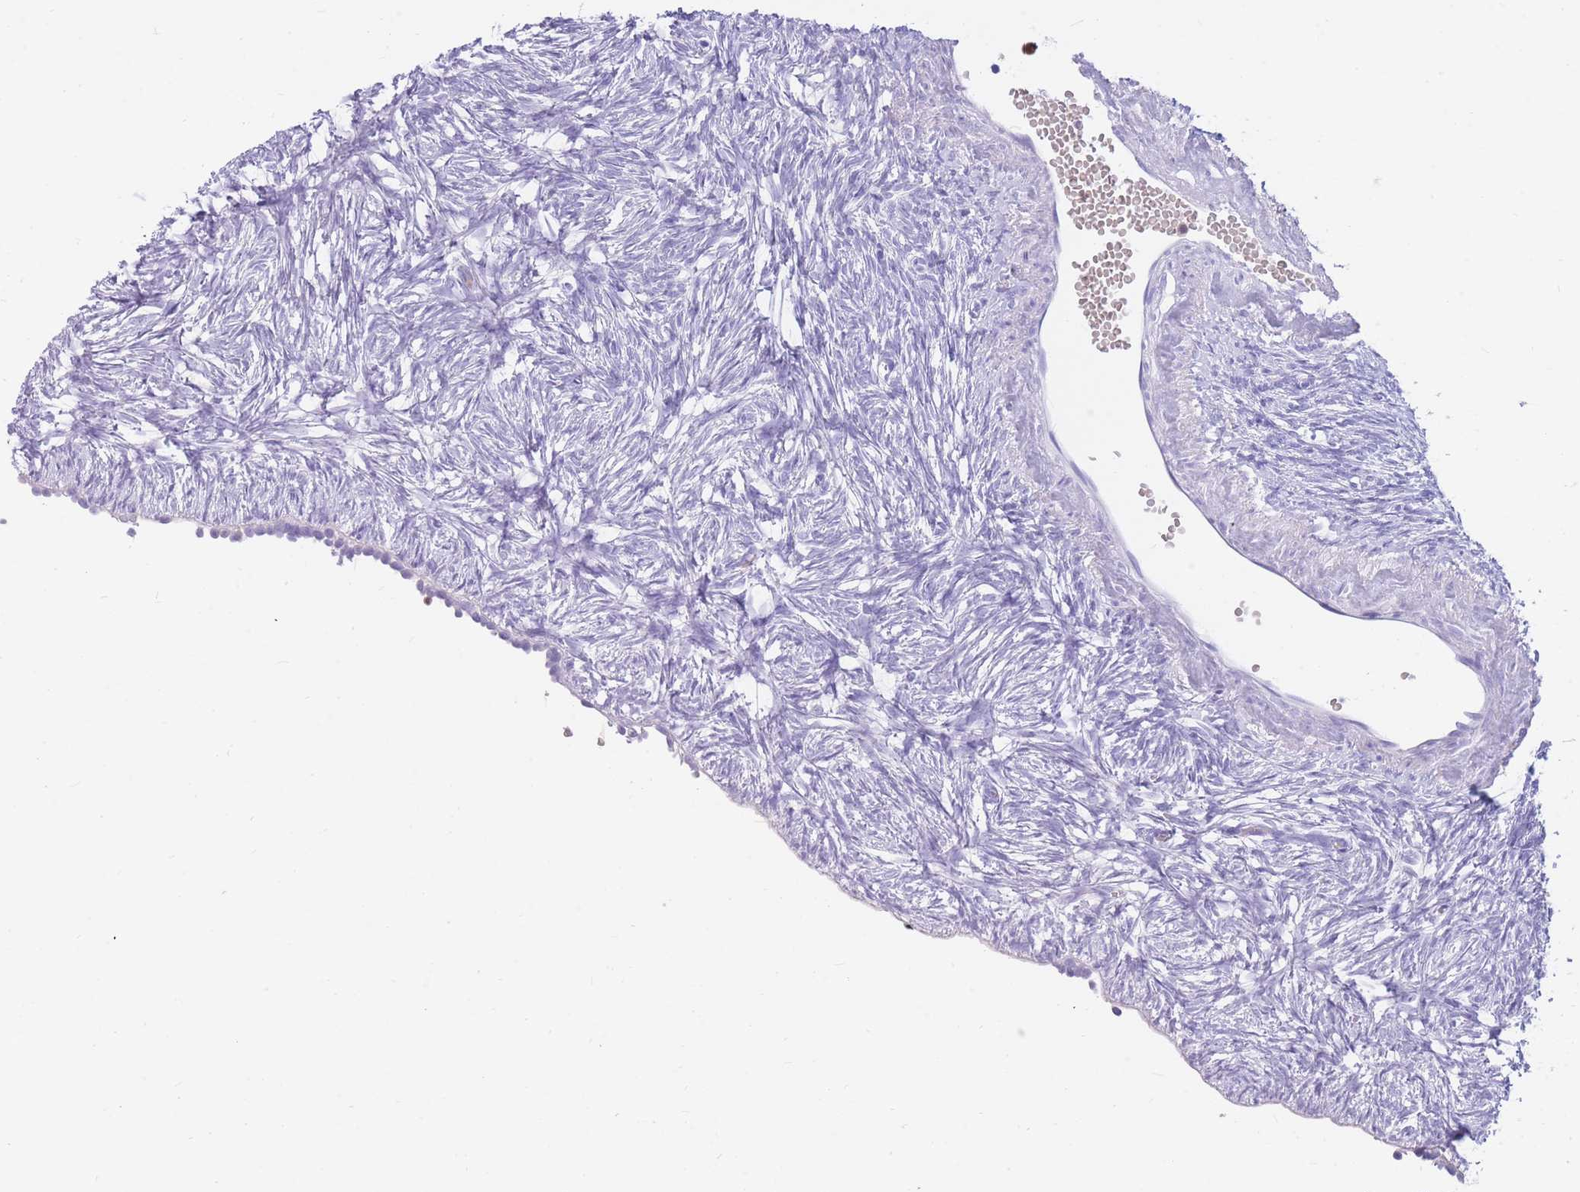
{"staining": {"intensity": "negative", "quantity": "none", "location": "none"}, "tissue": "ovary", "cell_type": "Ovarian stroma cells", "image_type": "normal", "snomed": [{"axis": "morphology", "description": "Normal tissue, NOS"}, {"axis": "topography", "description": "Ovary"}], "caption": "Protein analysis of unremarkable ovary demonstrates no significant expression in ovarian stroma cells. The staining is performed using DAB brown chromogen with nuclei counter-stained in using hematoxylin.", "gene": "TPSAB1", "patient": {"sex": "female", "age": 51}}